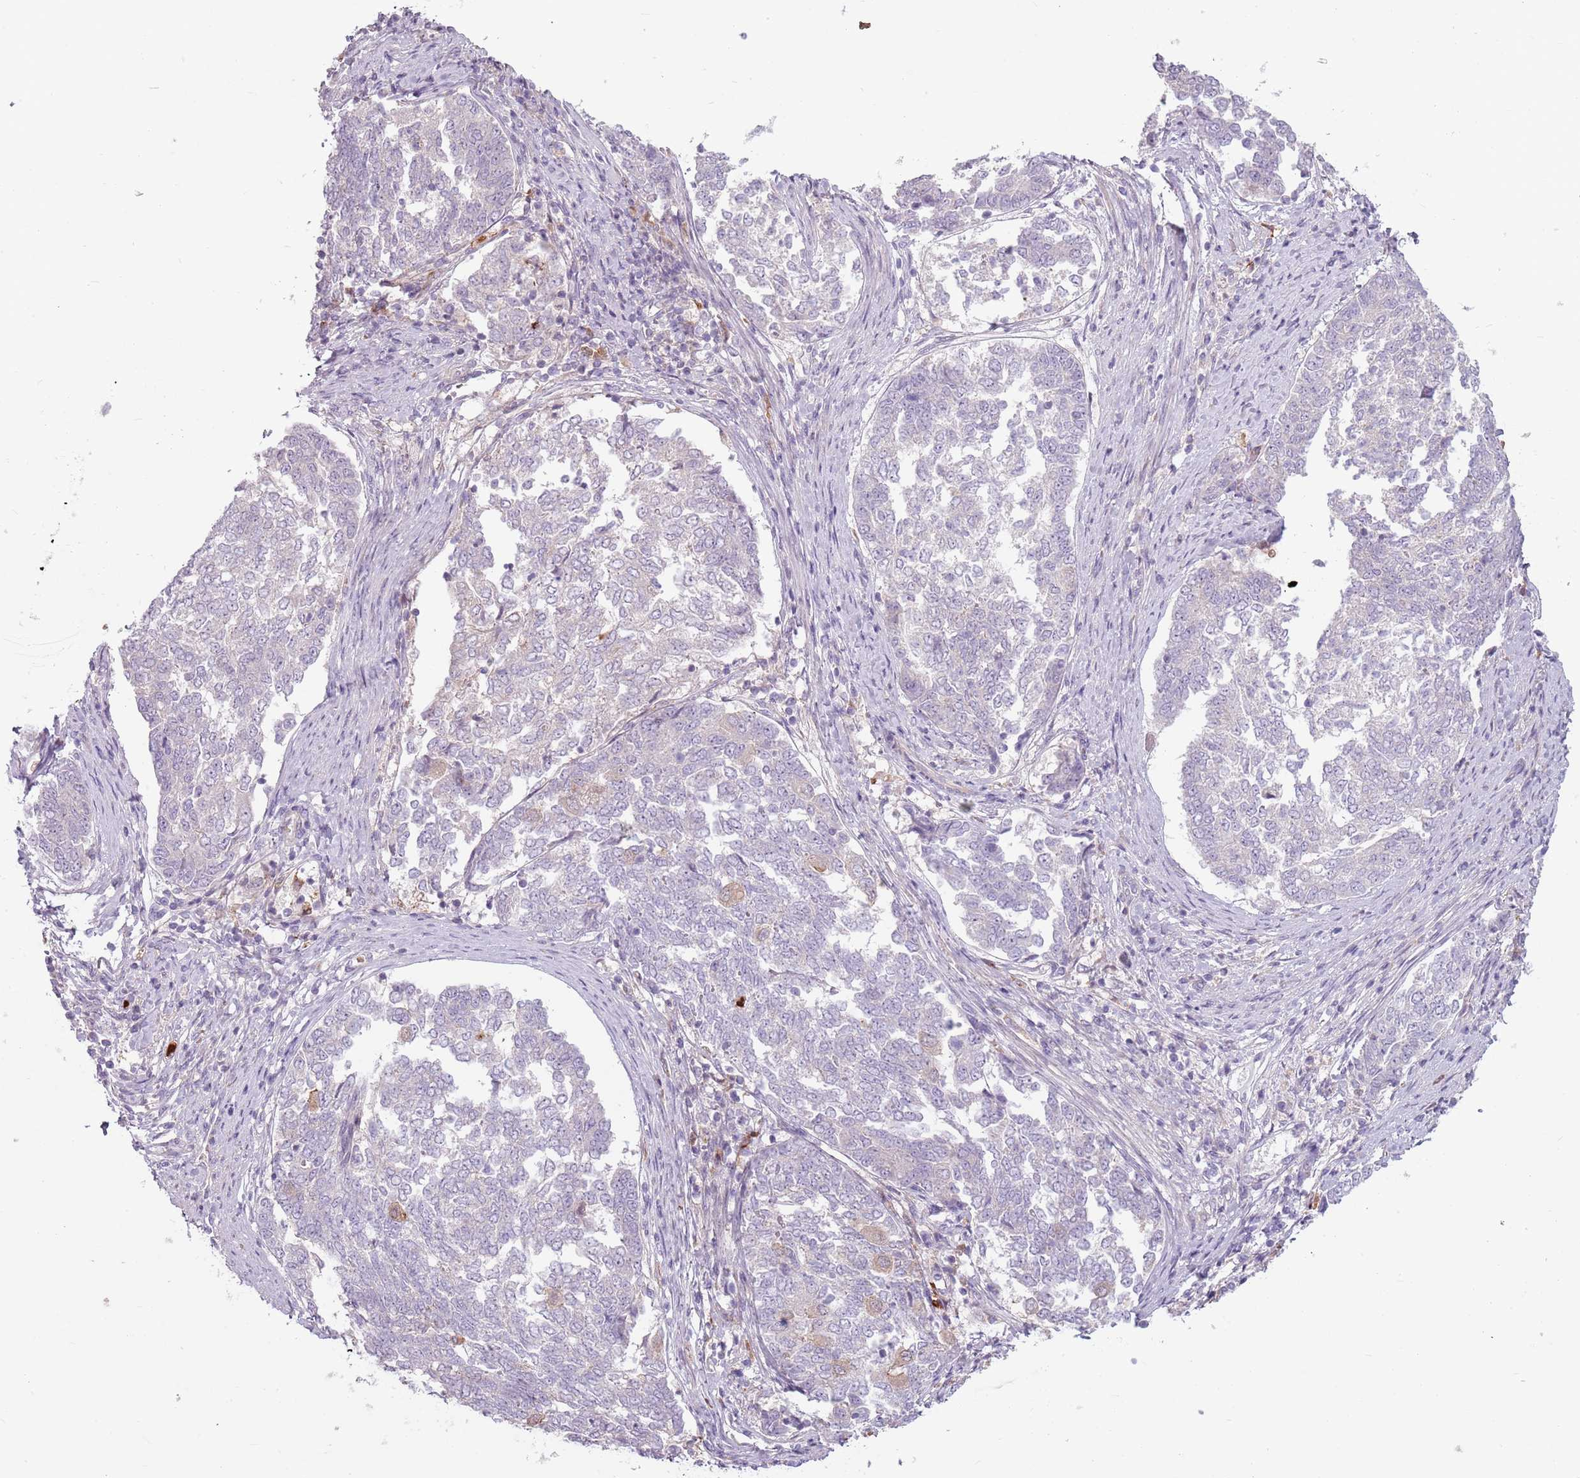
{"staining": {"intensity": "negative", "quantity": "none", "location": "none"}, "tissue": "endometrial cancer", "cell_type": "Tumor cells", "image_type": "cancer", "snomed": [{"axis": "morphology", "description": "Adenocarcinoma, NOS"}, {"axis": "topography", "description": "Endometrium"}], "caption": "Tumor cells show no significant protein staining in adenocarcinoma (endometrial). (Immunohistochemistry (ihc), brightfield microscopy, high magnification).", "gene": "SPAG4", "patient": {"sex": "female", "age": 80}}